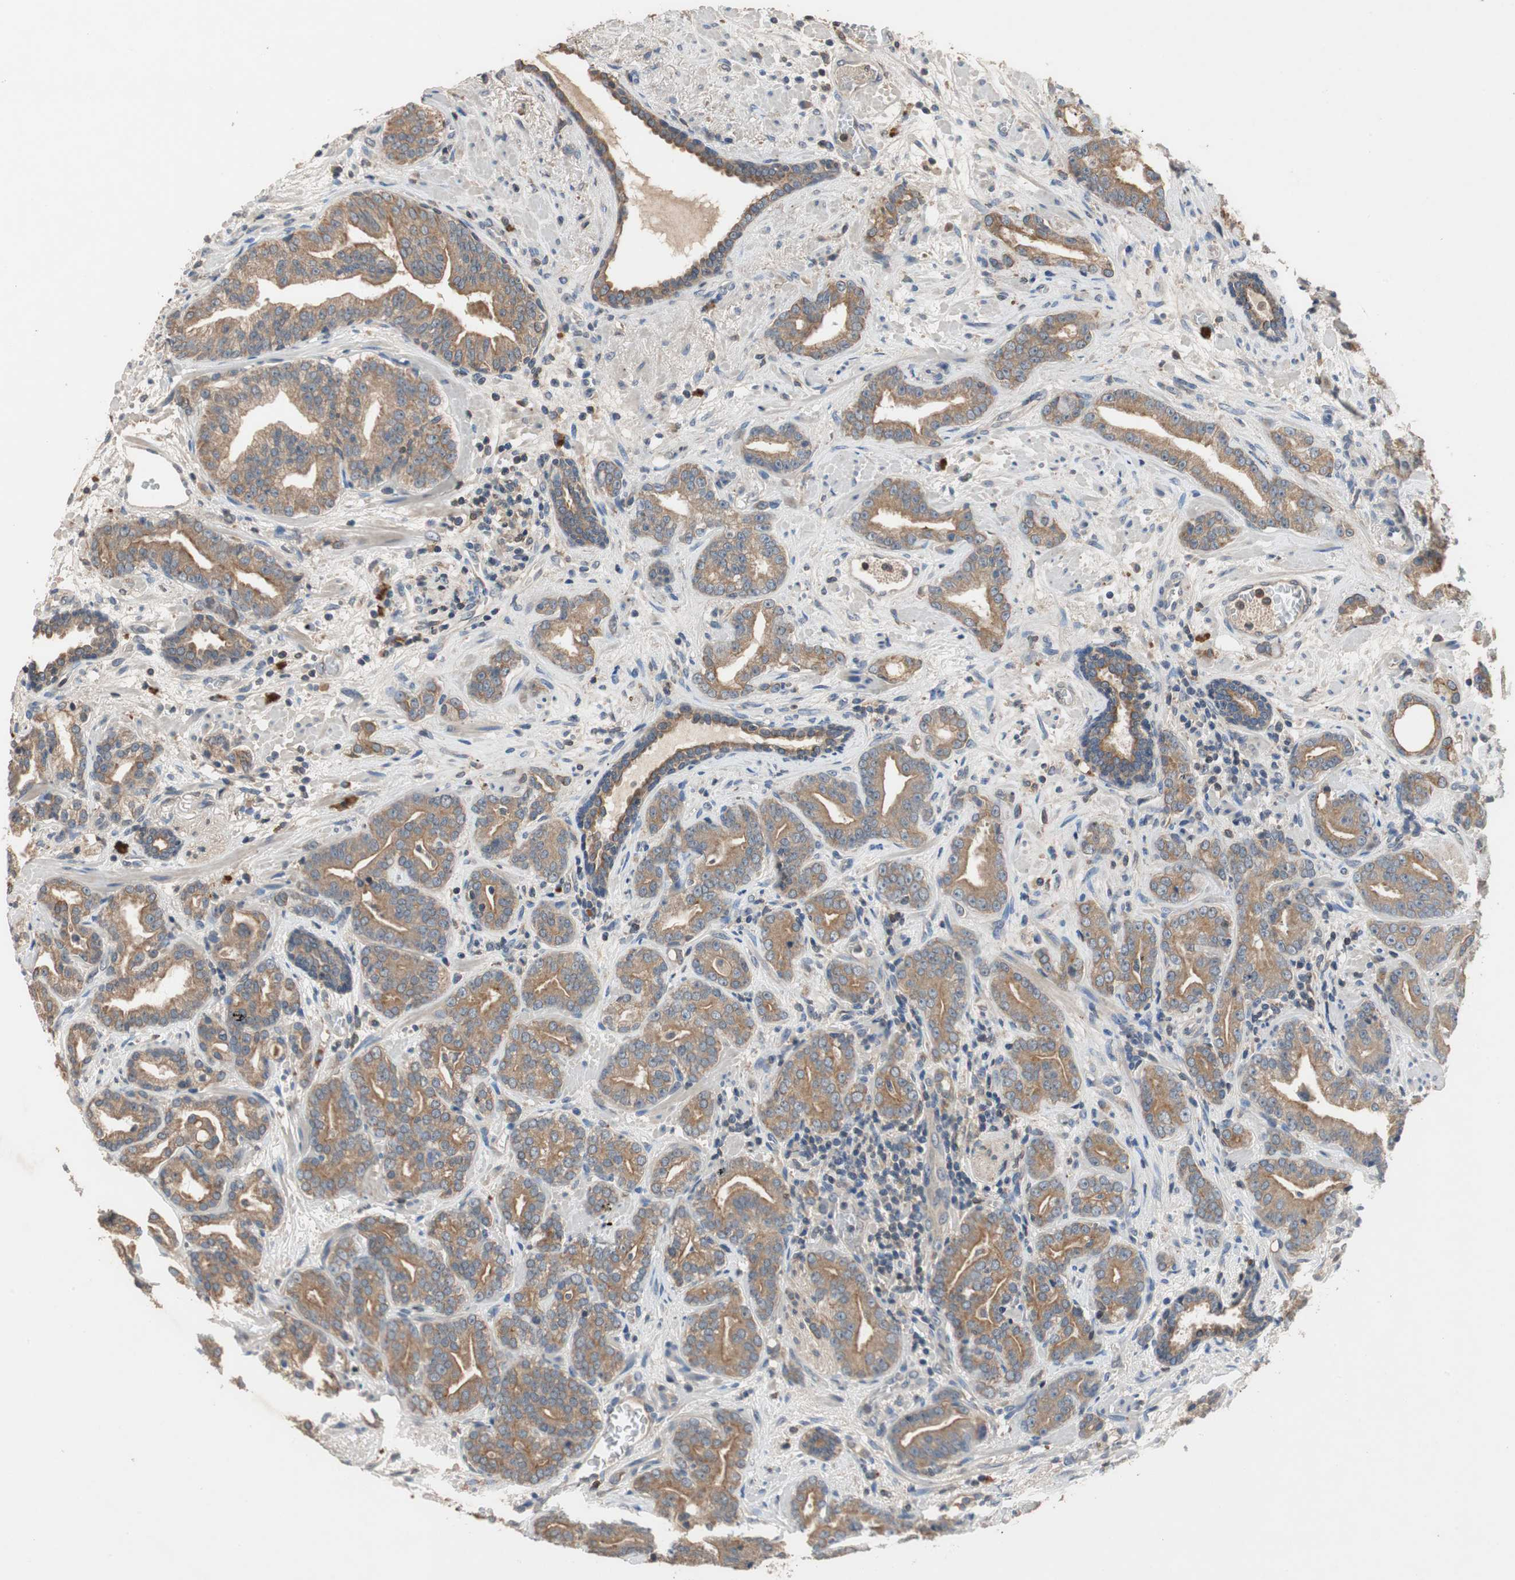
{"staining": {"intensity": "moderate", "quantity": ">75%", "location": "cytoplasmic/membranous"}, "tissue": "prostate cancer", "cell_type": "Tumor cells", "image_type": "cancer", "snomed": [{"axis": "morphology", "description": "Adenocarcinoma, Low grade"}, {"axis": "topography", "description": "Prostate"}], "caption": "Prostate adenocarcinoma (low-grade) stained for a protein exhibits moderate cytoplasmic/membranous positivity in tumor cells.", "gene": "ADAP1", "patient": {"sex": "male", "age": 63}}